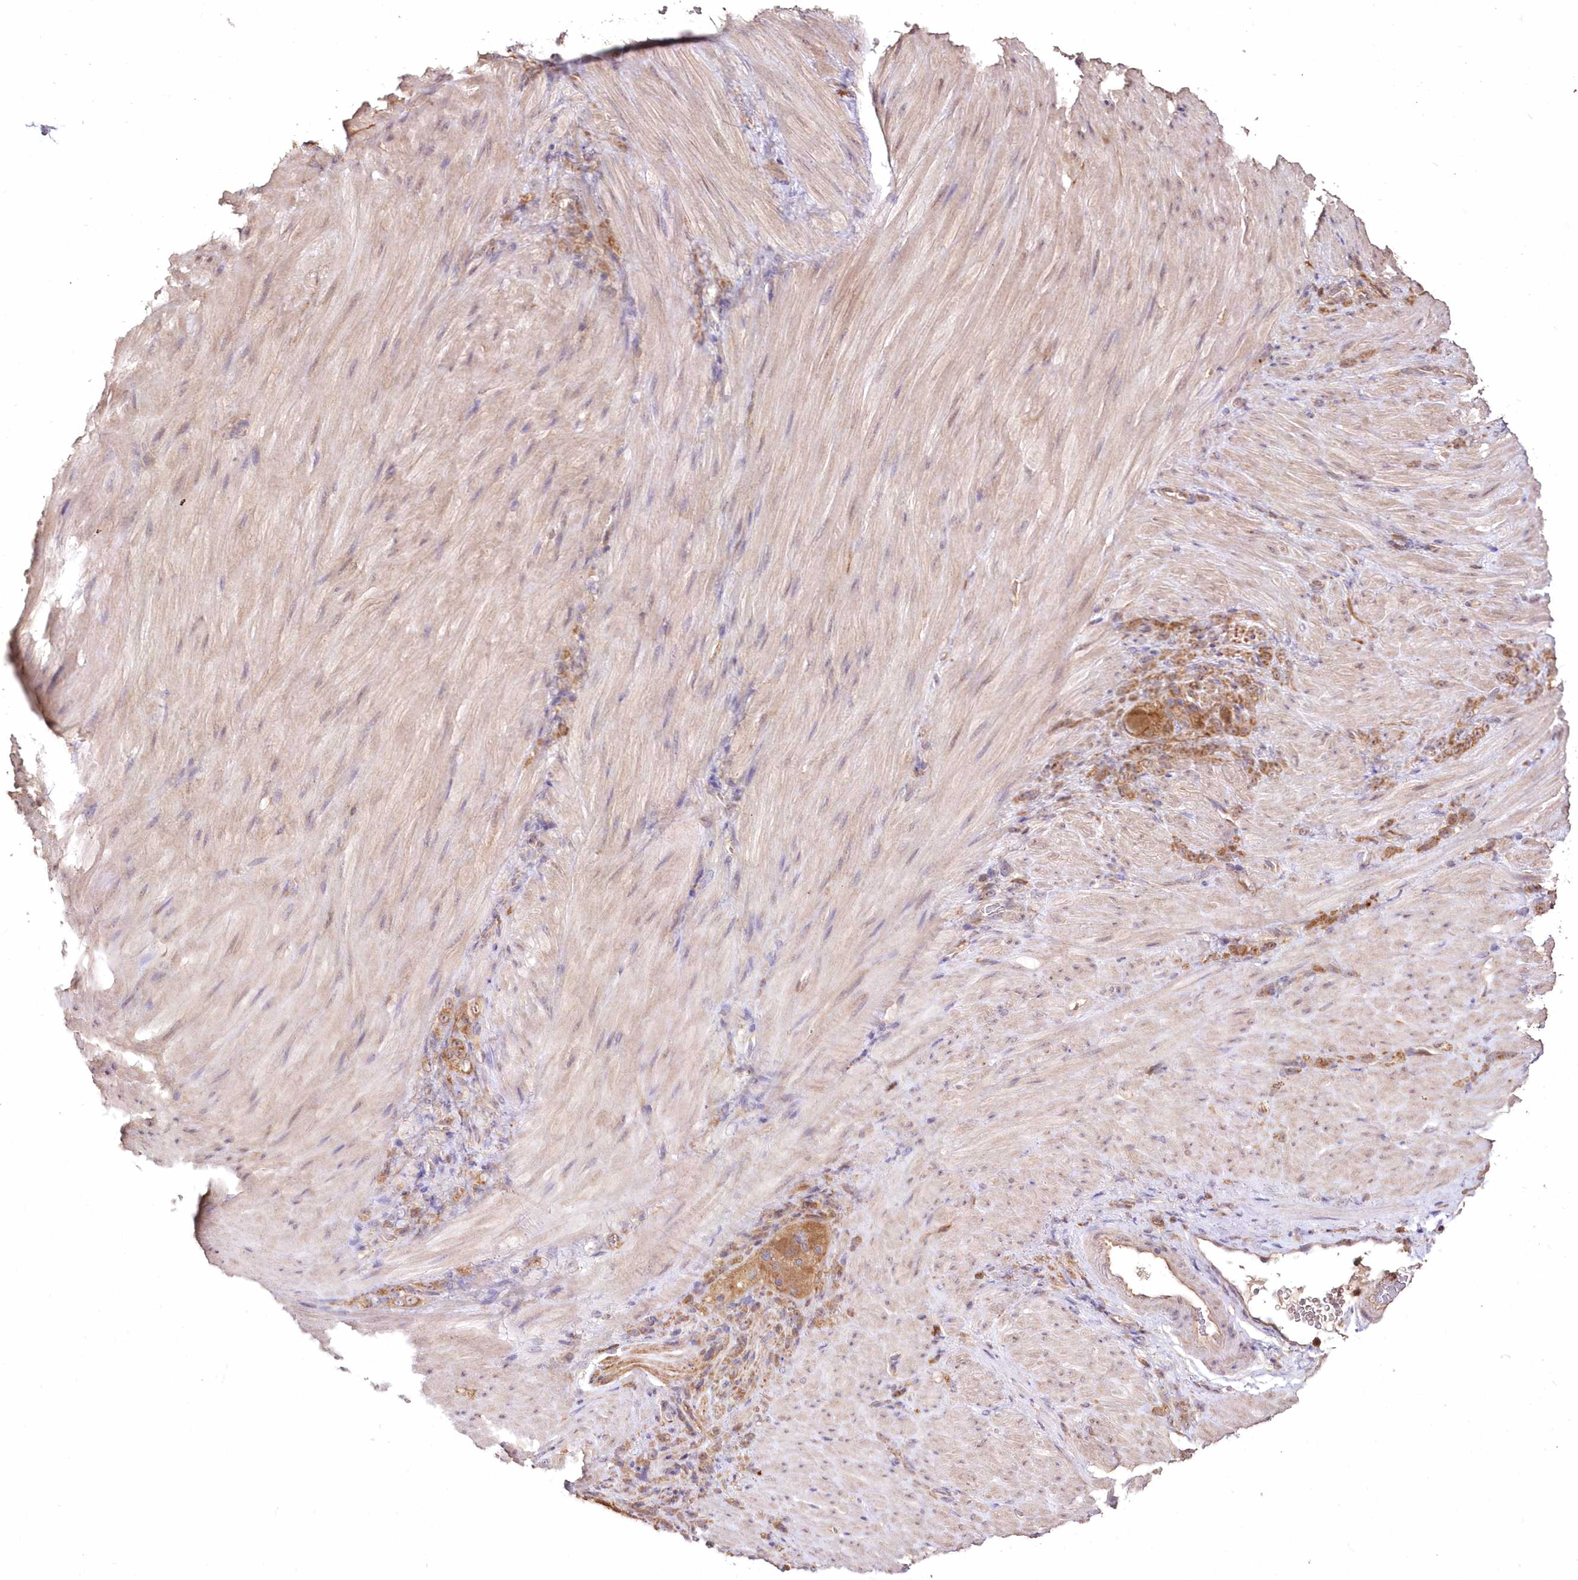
{"staining": {"intensity": "moderate", "quantity": ">75%", "location": "cytoplasmic/membranous"}, "tissue": "stomach cancer", "cell_type": "Tumor cells", "image_type": "cancer", "snomed": [{"axis": "morphology", "description": "Normal tissue, NOS"}, {"axis": "morphology", "description": "Adenocarcinoma, NOS"}, {"axis": "topography", "description": "Stomach"}], "caption": "Stomach cancer (adenocarcinoma) stained for a protein (brown) displays moderate cytoplasmic/membranous positive staining in about >75% of tumor cells.", "gene": "STK17B", "patient": {"sex": "male", "age": 82}}